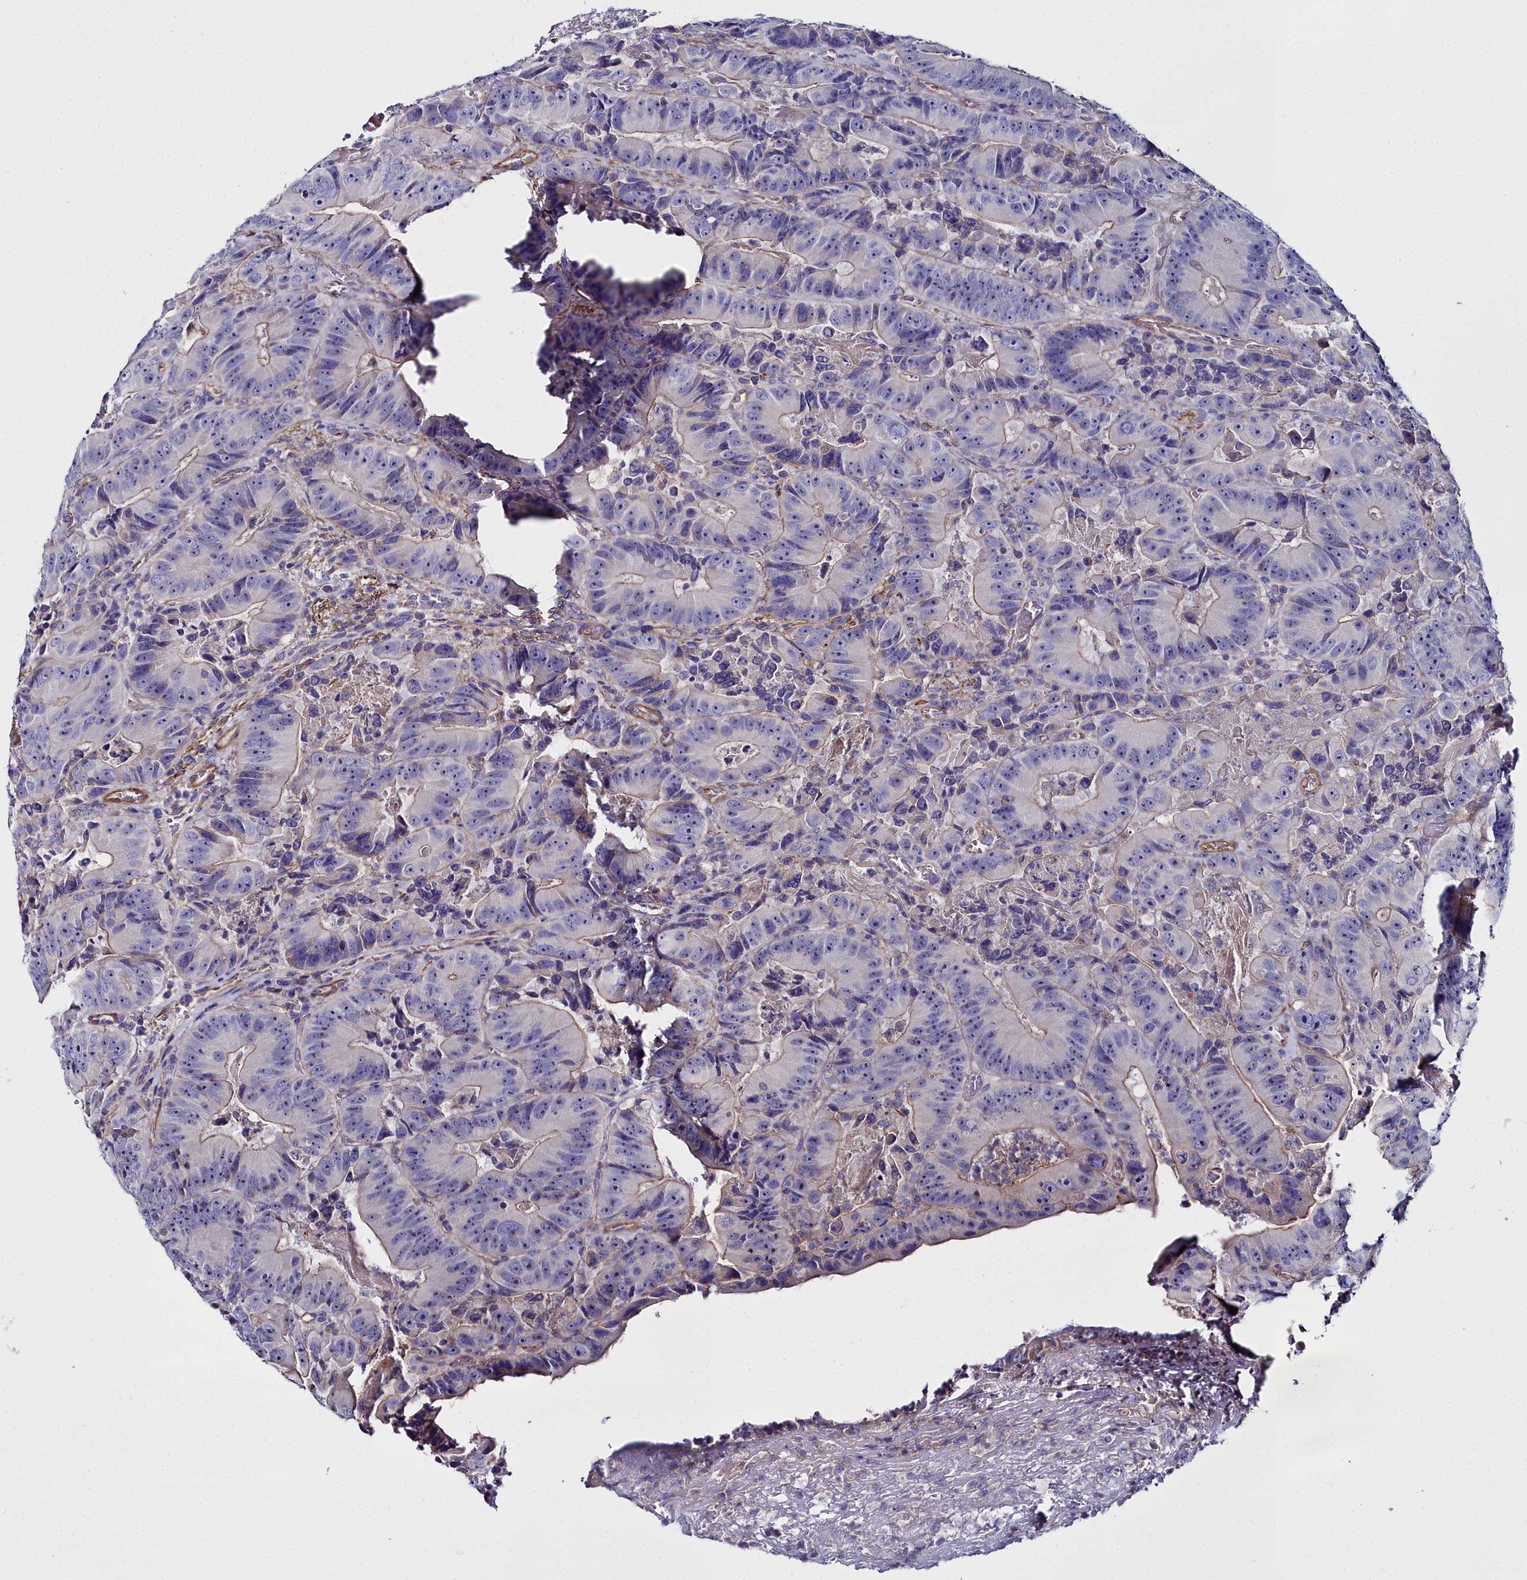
{"staining": {"intensity": "weak", "quantity": "25%-75%", "location": "cytoplasmic/membranous"}, "tissue": "colorectal cancer", "cell_type": "Tumor cells", "image_type": "cancer", "snomed": [{"axis": "morphology", "description": "Adenocarcinoma, NOS"}, {"axis": "topography", "description": "Colon"}], "caption": "Tumor cells reveal low levels of weak cytoplasmic/membranous expression in about 25%-75% of cells in human colorectal cancer.", "gene": "FADS3", "patient": {"sex": "female", "age": 86}}